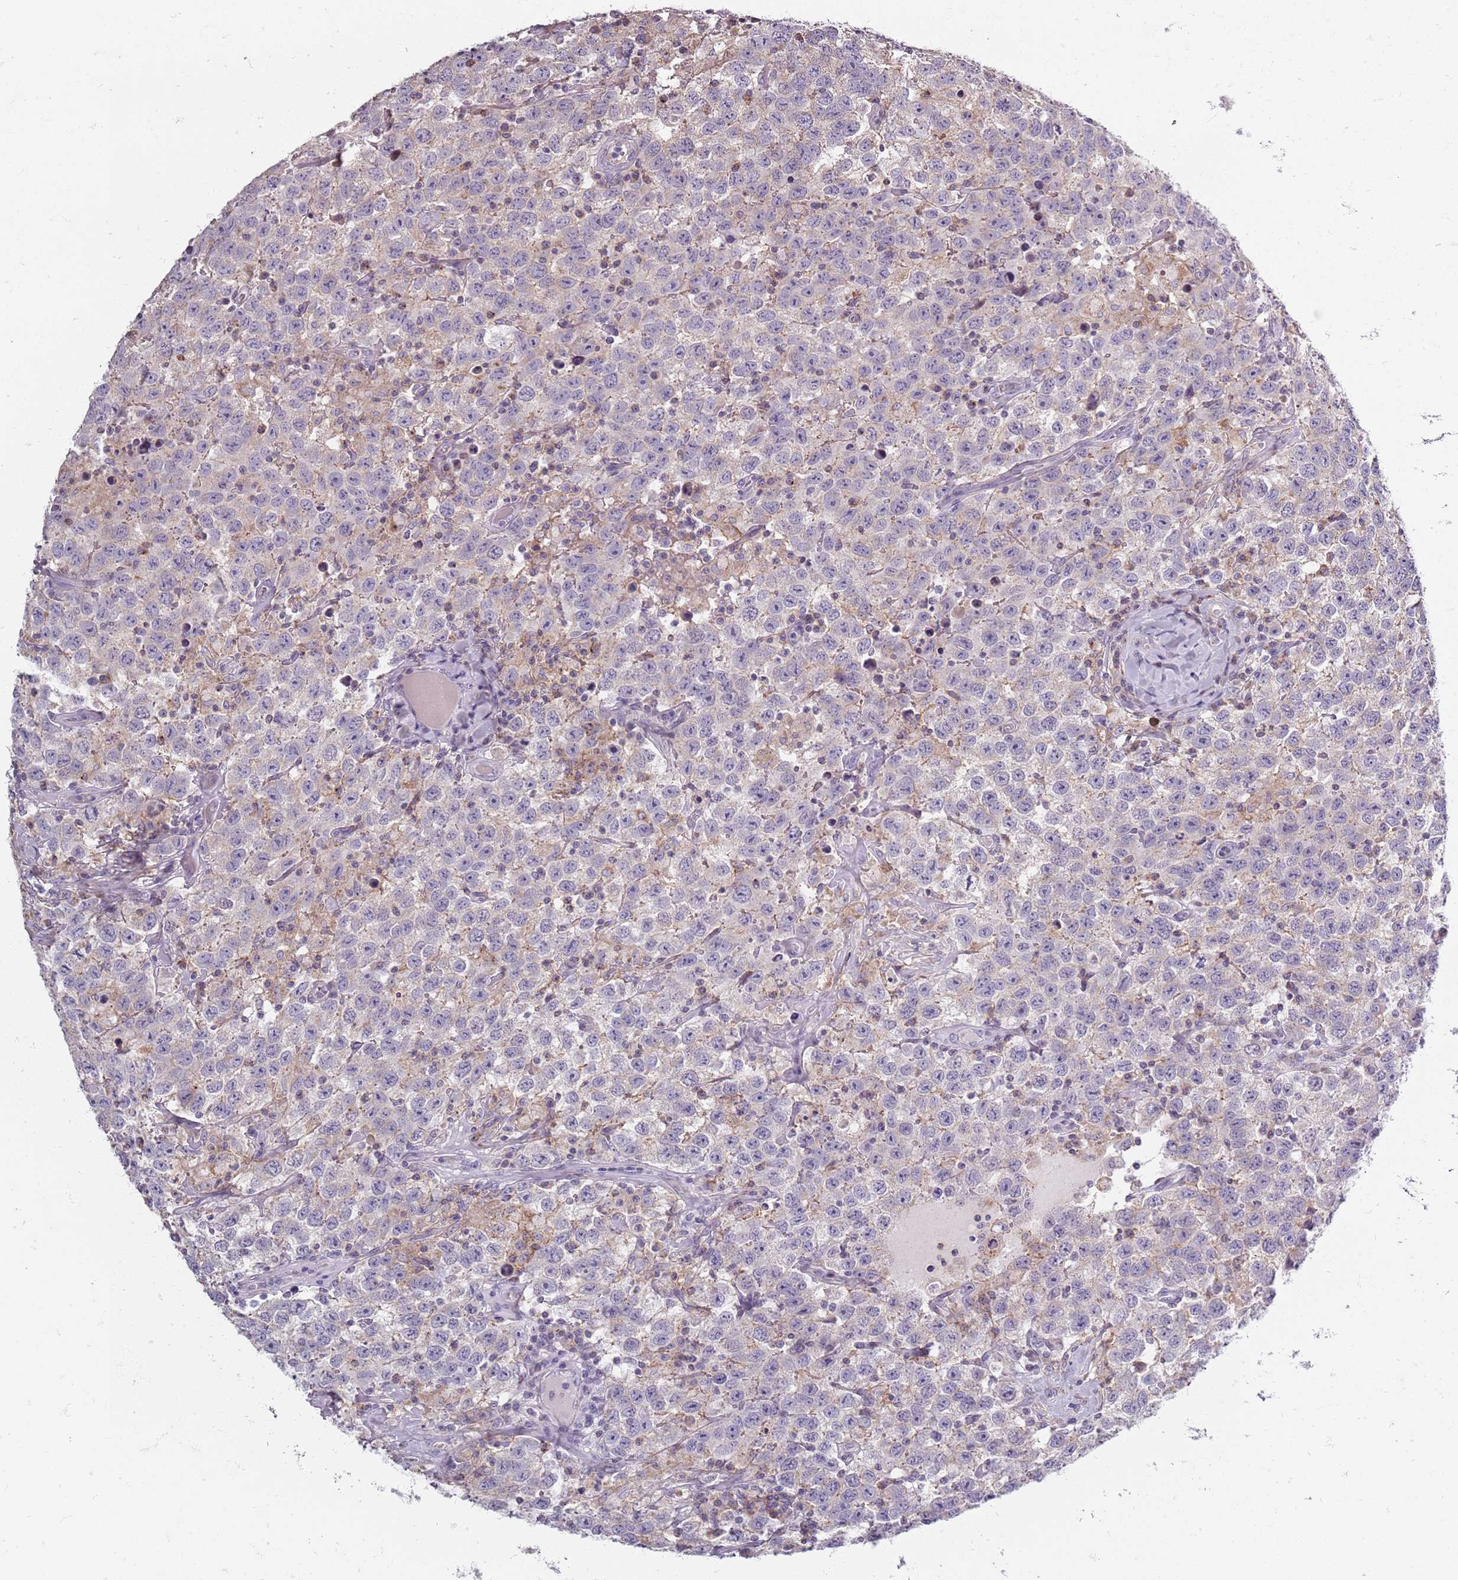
{"staining": {"intensity": "negative", "quantity": "none", "location": "none"}, "tissue": "testis cancer", "cell_type": "Tumor cells", "image_type": "cancer", "snomed": [{"axis": "morphology", "description": "Seminoma, NOS"}, {"axis": "topography", "description": "Testis"}], "caption": "A photomicrograph of testis seminoma stained for a protein shows no brown staining in tumor cells. (Brightfield microscopy of DAB immunohistochemistry at high magnification).", "gene": "SYNGR3", "patient": {"sex": "male", "age": 41}}